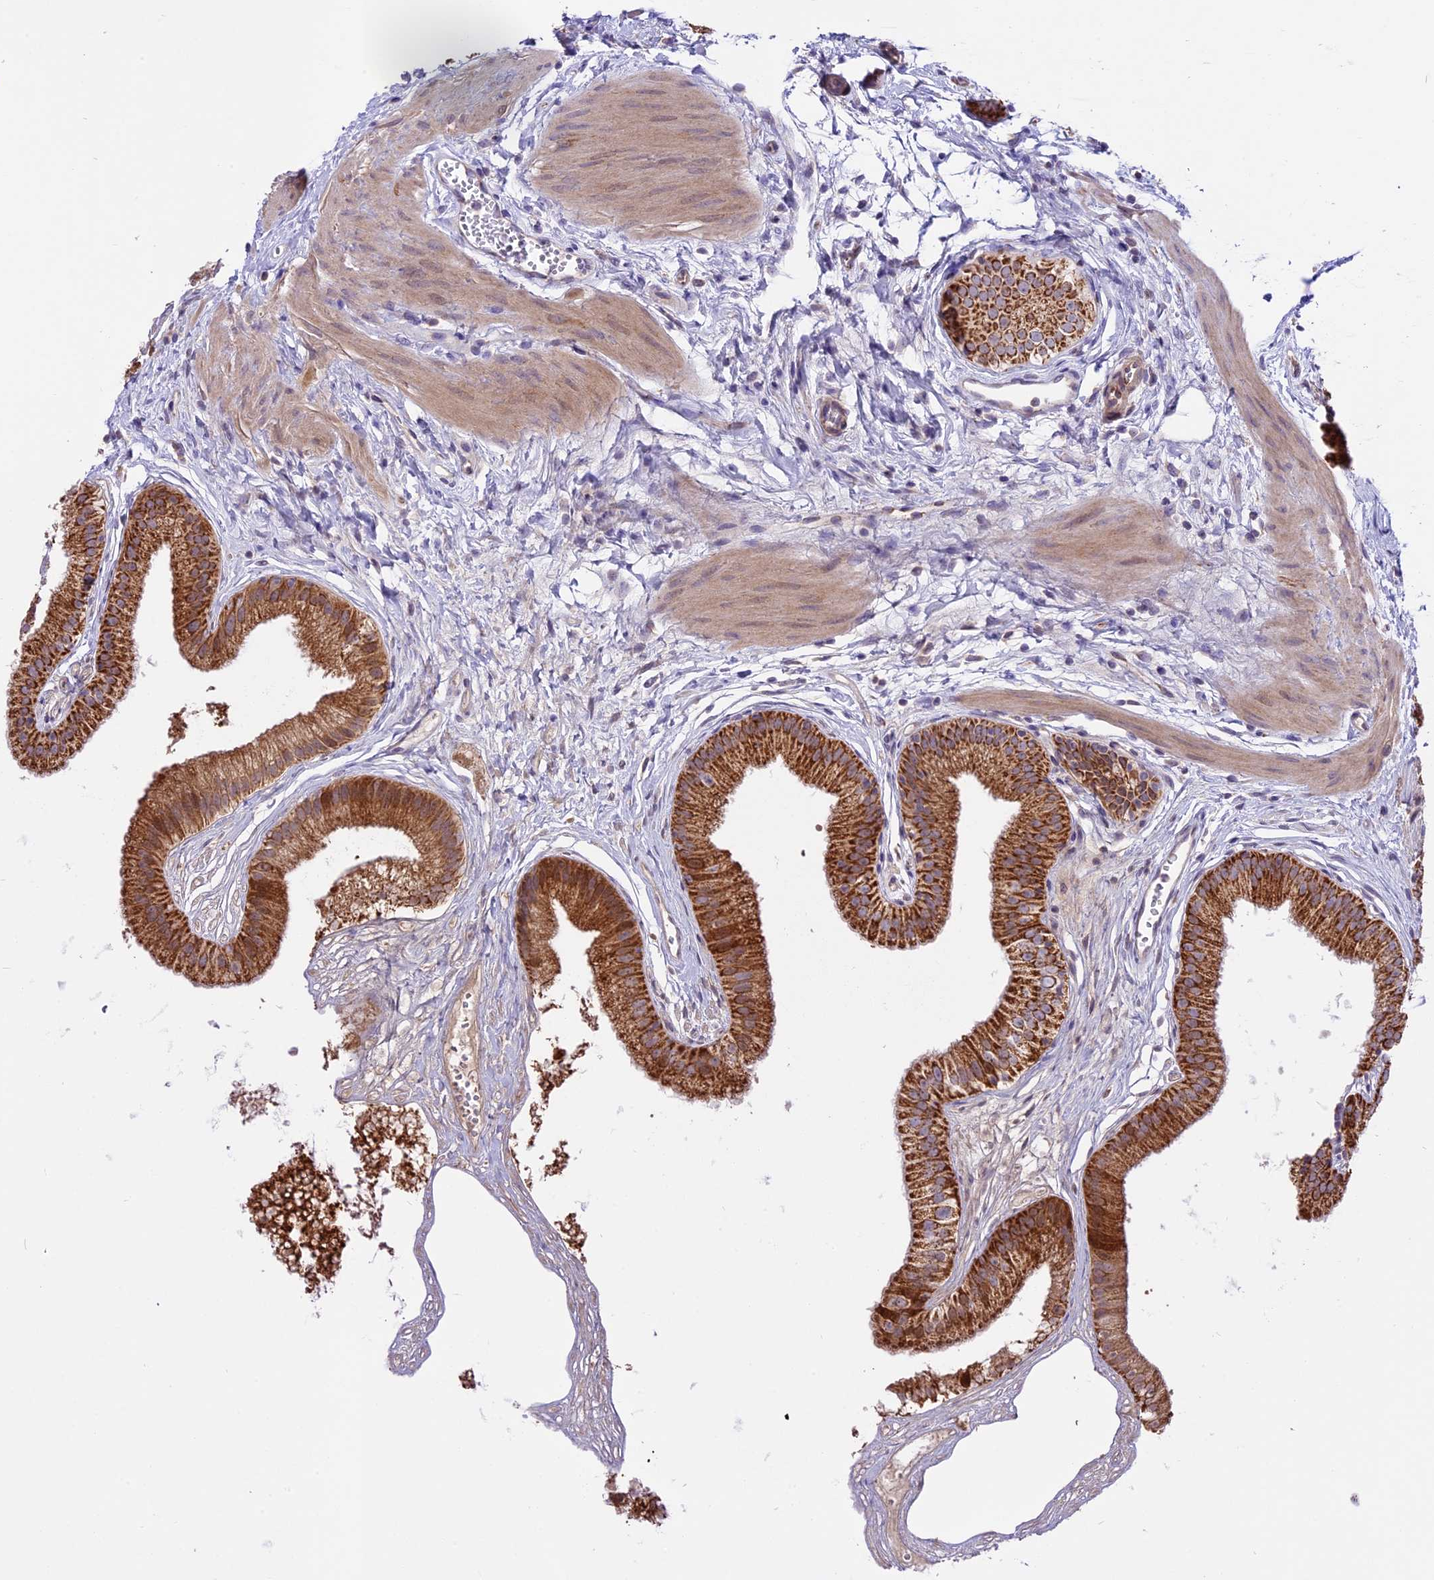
{"staining": {"intensity": "strong", "quantity": ">75%", "location": "cytoplasmic/membranous"}, "tissue": "gallbladder", "cell_type": "Glandular cells", "image_type": "normal", "snomed": [{"axis": "morphology", "description": "Normal tissue, NOS"}, {"axis": "topography", "description": "Gallbladder"}], "caption": "Glandular cells demonstrate strong cytoplasmic/membranous expression in about >75% of cells in unremarkable gallbladder. The protein is stained brown, and the nuclei are stained in blue (DAB IHC with brightfield microscopy, high magnification).", "gene": "COX17", "patient": {"sex": "female", "age": 54}}